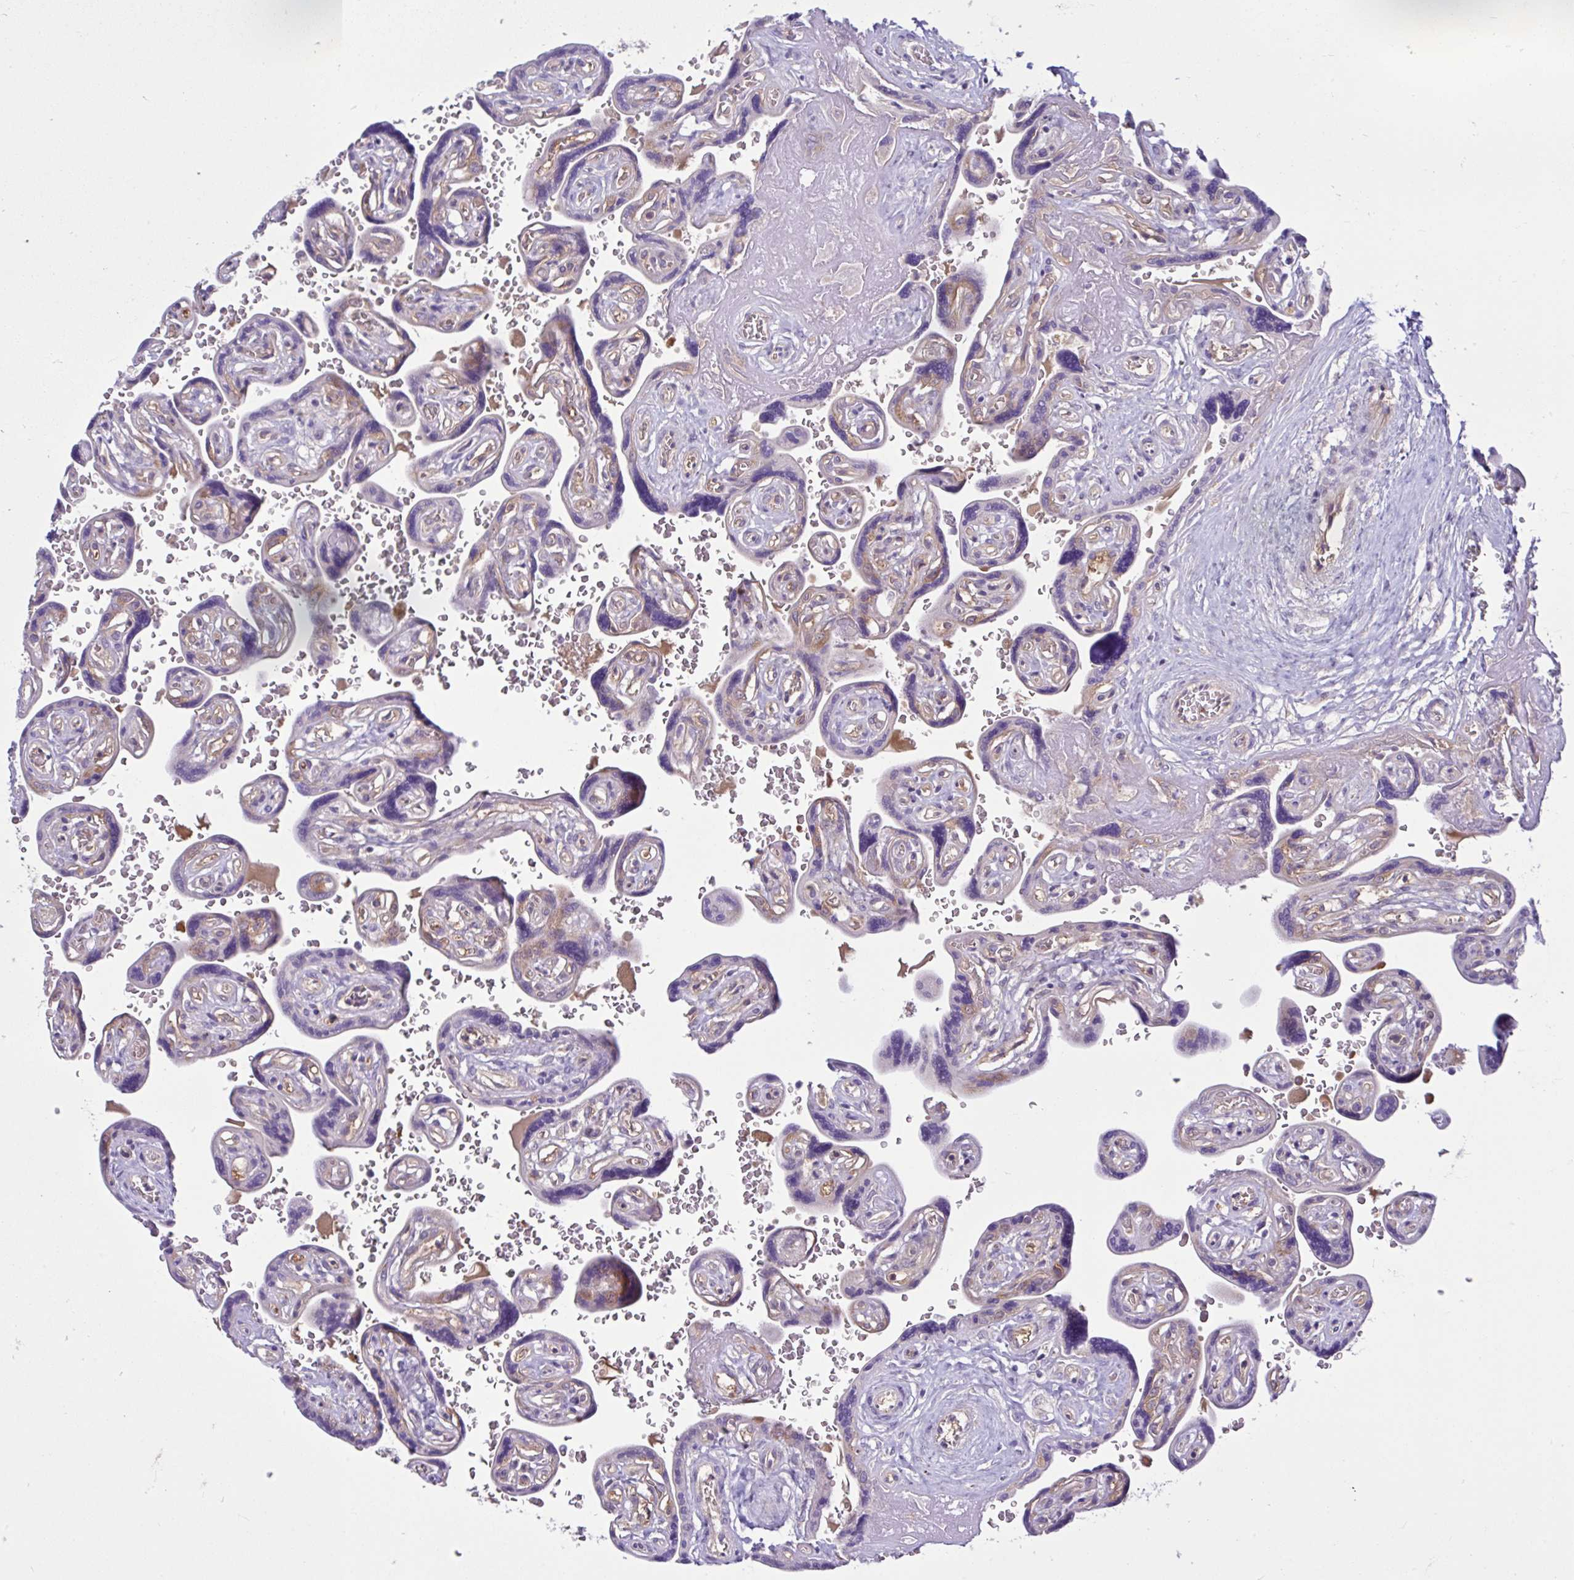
{"staining": {"intensity": "moderate", "quantity": "25%-75%", "location": "cytoplasmic/membranous"}, "tissue": "placenta", "cell_type": "Trophoblastic cells", "image_type": "normal", "snomed": [{"axis": "morphology", "description": "Normal tissue, NOS"}, {"axis": "topography", "description": "Placenta"}], "caption": "Placenta stained for a protein (brown) demonstrates moderate cytoplasmic/membranous positive expression in approximately 25%-75% of trophoblastic cells.", "gene": "LARS1", "patient": {"sex": "female", "age": 32}}